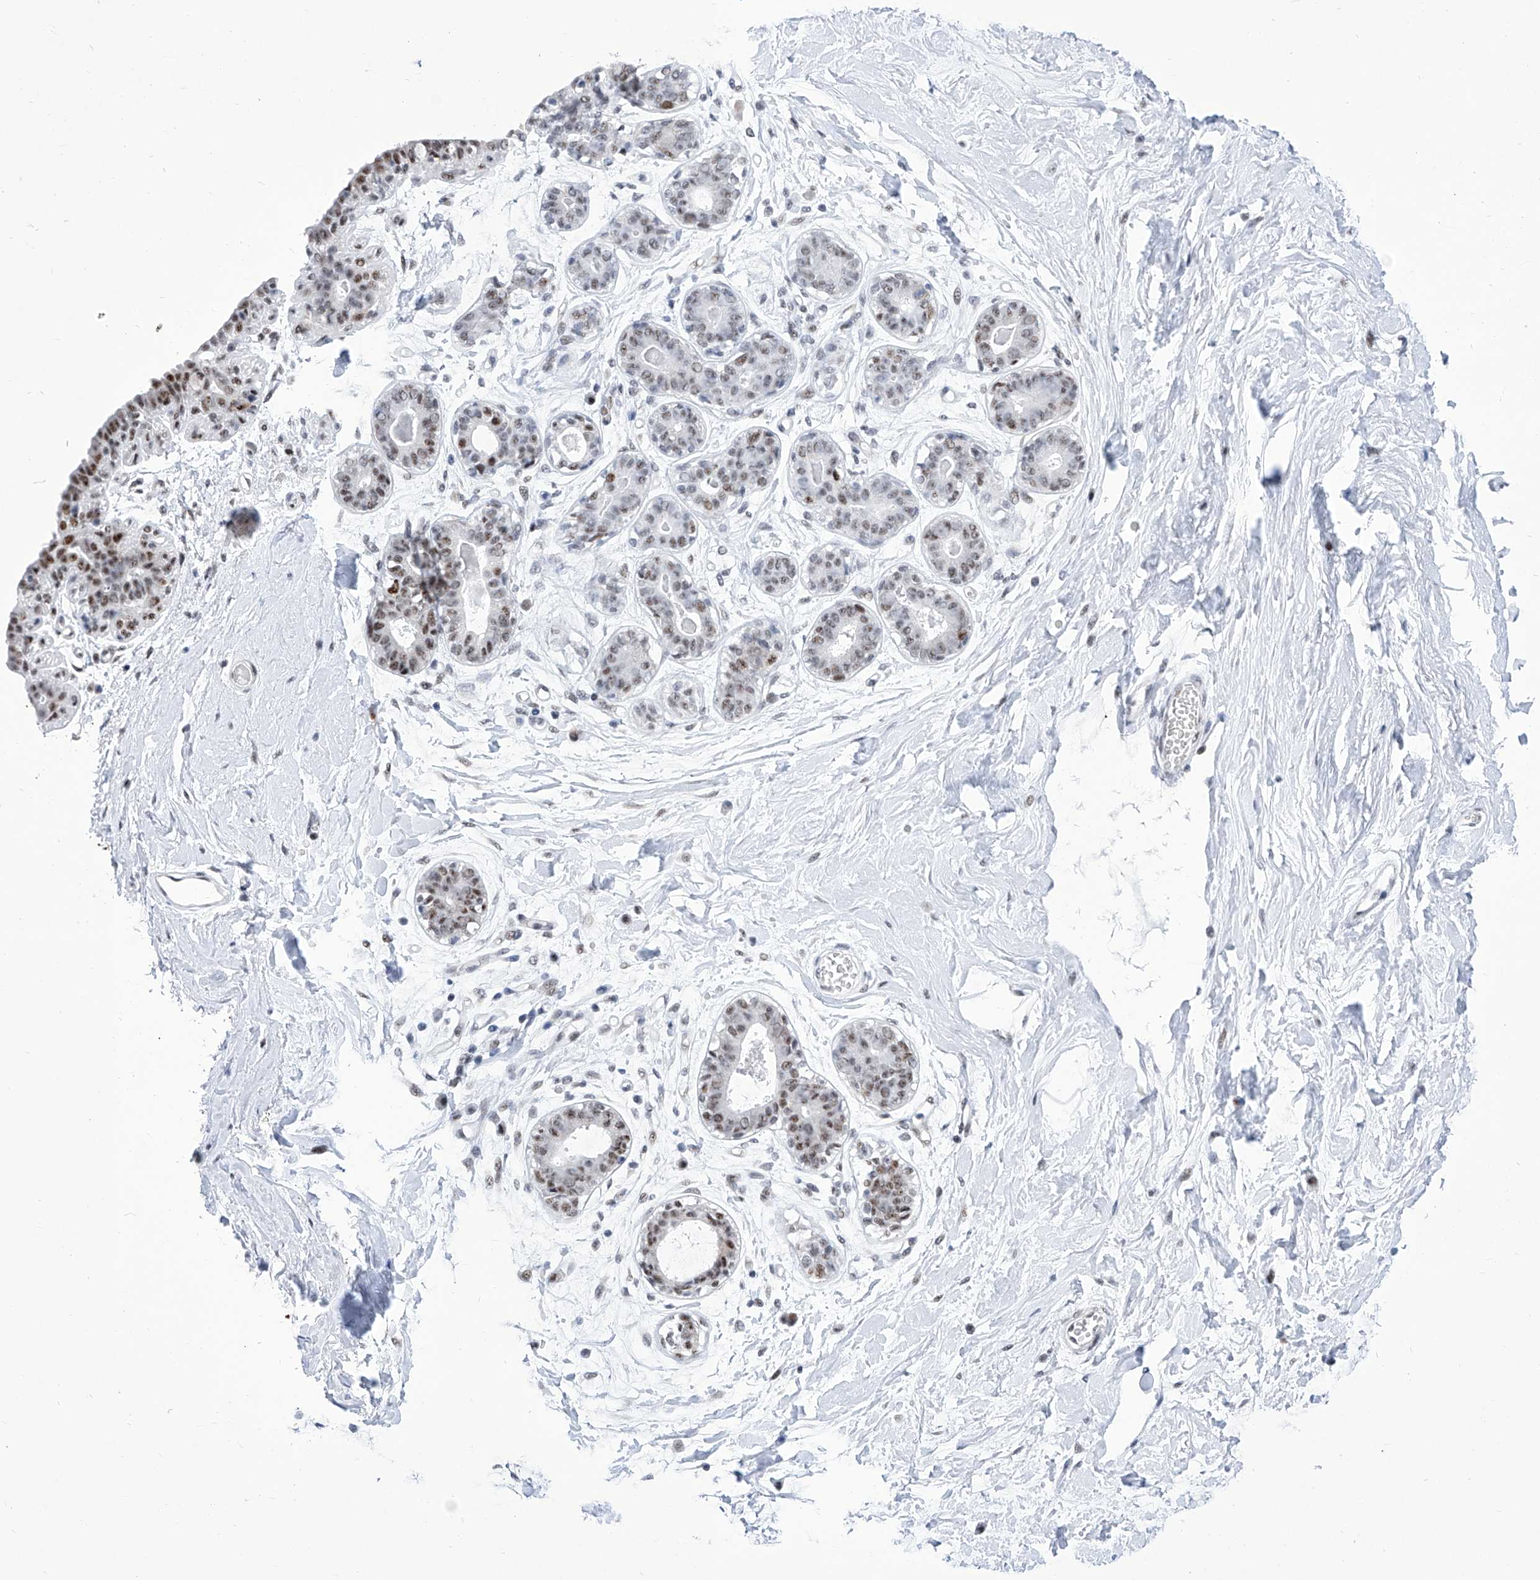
{"staining": {"intensity": "negative", "quantity": "none", "location": "none"}, "tissue": "breast", "cell_type": "Adipocytes", "image_type": "normal", "snomed": [{"axis": "morphology", "description": "Normal tissue, NOS"}, {"axis": "topography", "description": "Breast"}], "caption": "This is an IHC image of normal breast. There is no positivity in adipocytes.", "gene": "SART1", "patient": {"sex": "female", "age": 45}}